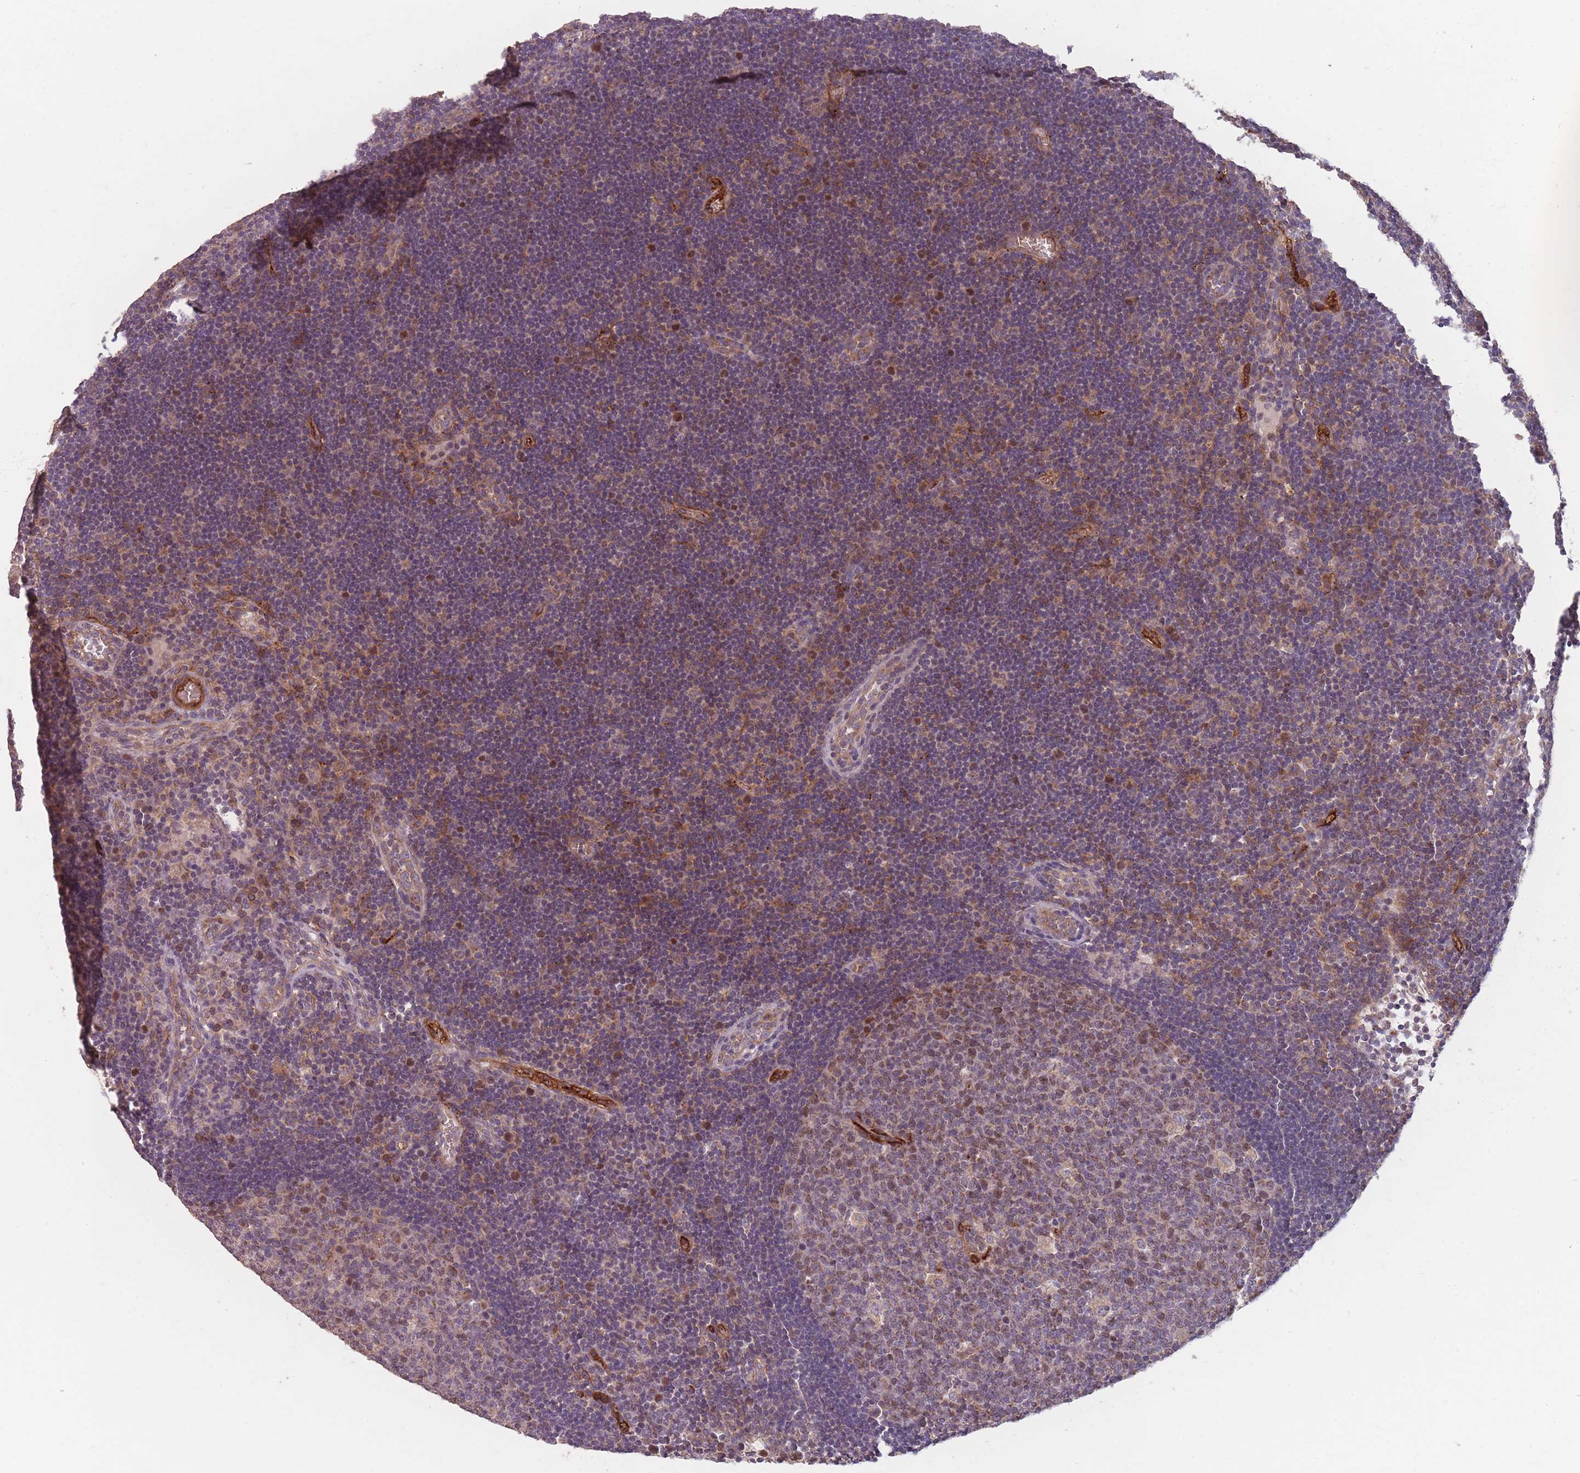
{"staining": {"intensity": "weak", "quantity": "25%-75%", "location": "nuclear"}, "tissue": "lymph node", "cell_type": "Germinal center cells", "image_type": "normal", "snomed": [{"axis": "morphology", "description": "Normal tissue, NOS"}, {"axis": "topography", "description": "Lymph node"}], "caption": "A low amount of weak nuclear staining is identified in approximately 25%-75% of germinal center cells in unremarkable lymph node.", "gene": "MRPS6", "patient": {"sex": "male", "age": 62}}